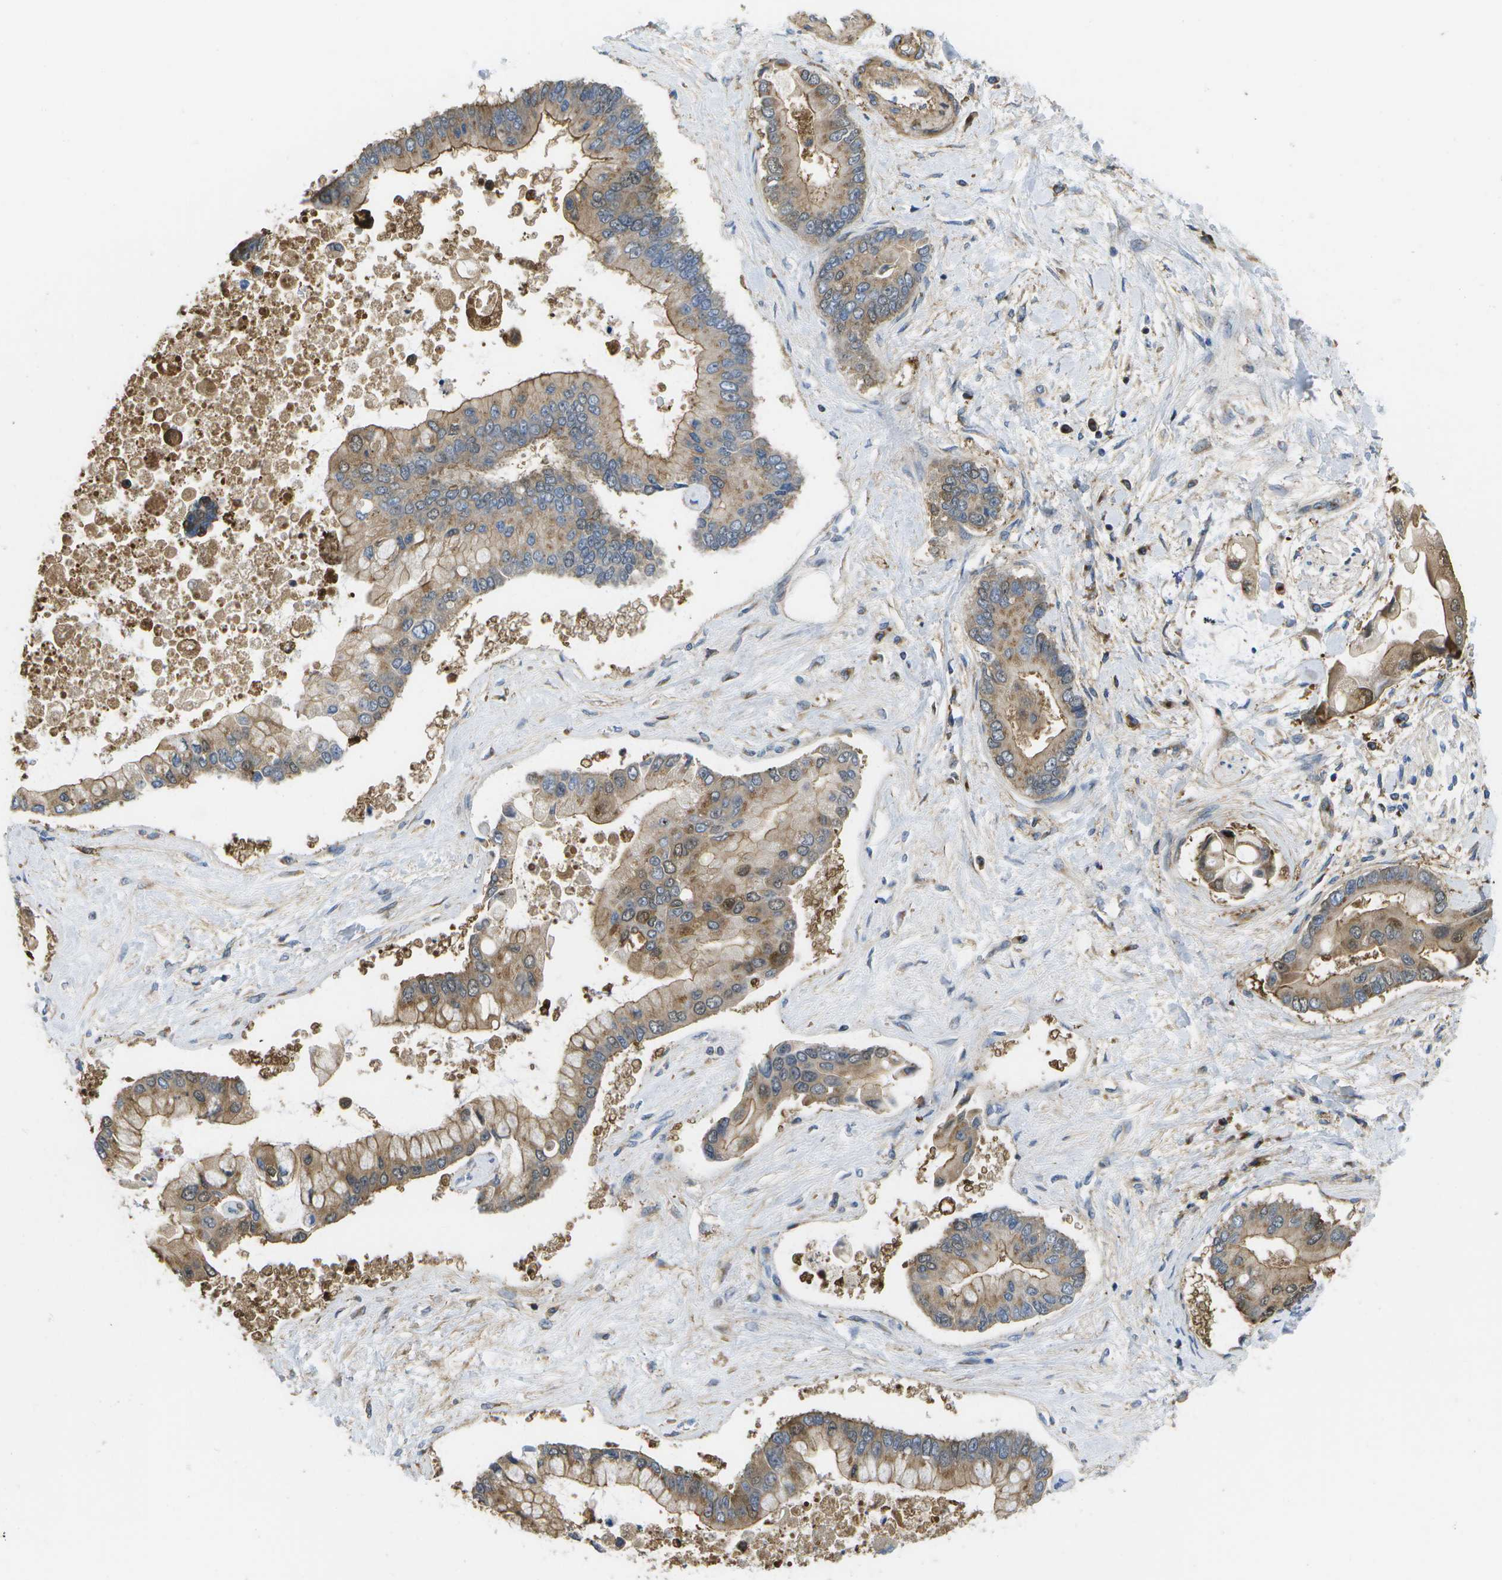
{"staining": {"intensity": "moderate", "quantity": ">75%", "location": "cytoplasmic/membranous"}, "tissue": "liver cancer", "cell_type": "Tumor cells", "image_type": "cancer", "snomed": [{"axis": "morphology", "description": "Cholangiocarcinoma"}, {"axis": "topography", "description": "Liver"}], "caption": "There is medium levels of moderate cytoplasmic/membranous expression in tumor cells of liver cancer (cholangiocarcinoma), as demonstrated by immunohistochemical staining (brown color).", "gene": "BST2", "patient": {"sex": "male", "age": 50}}